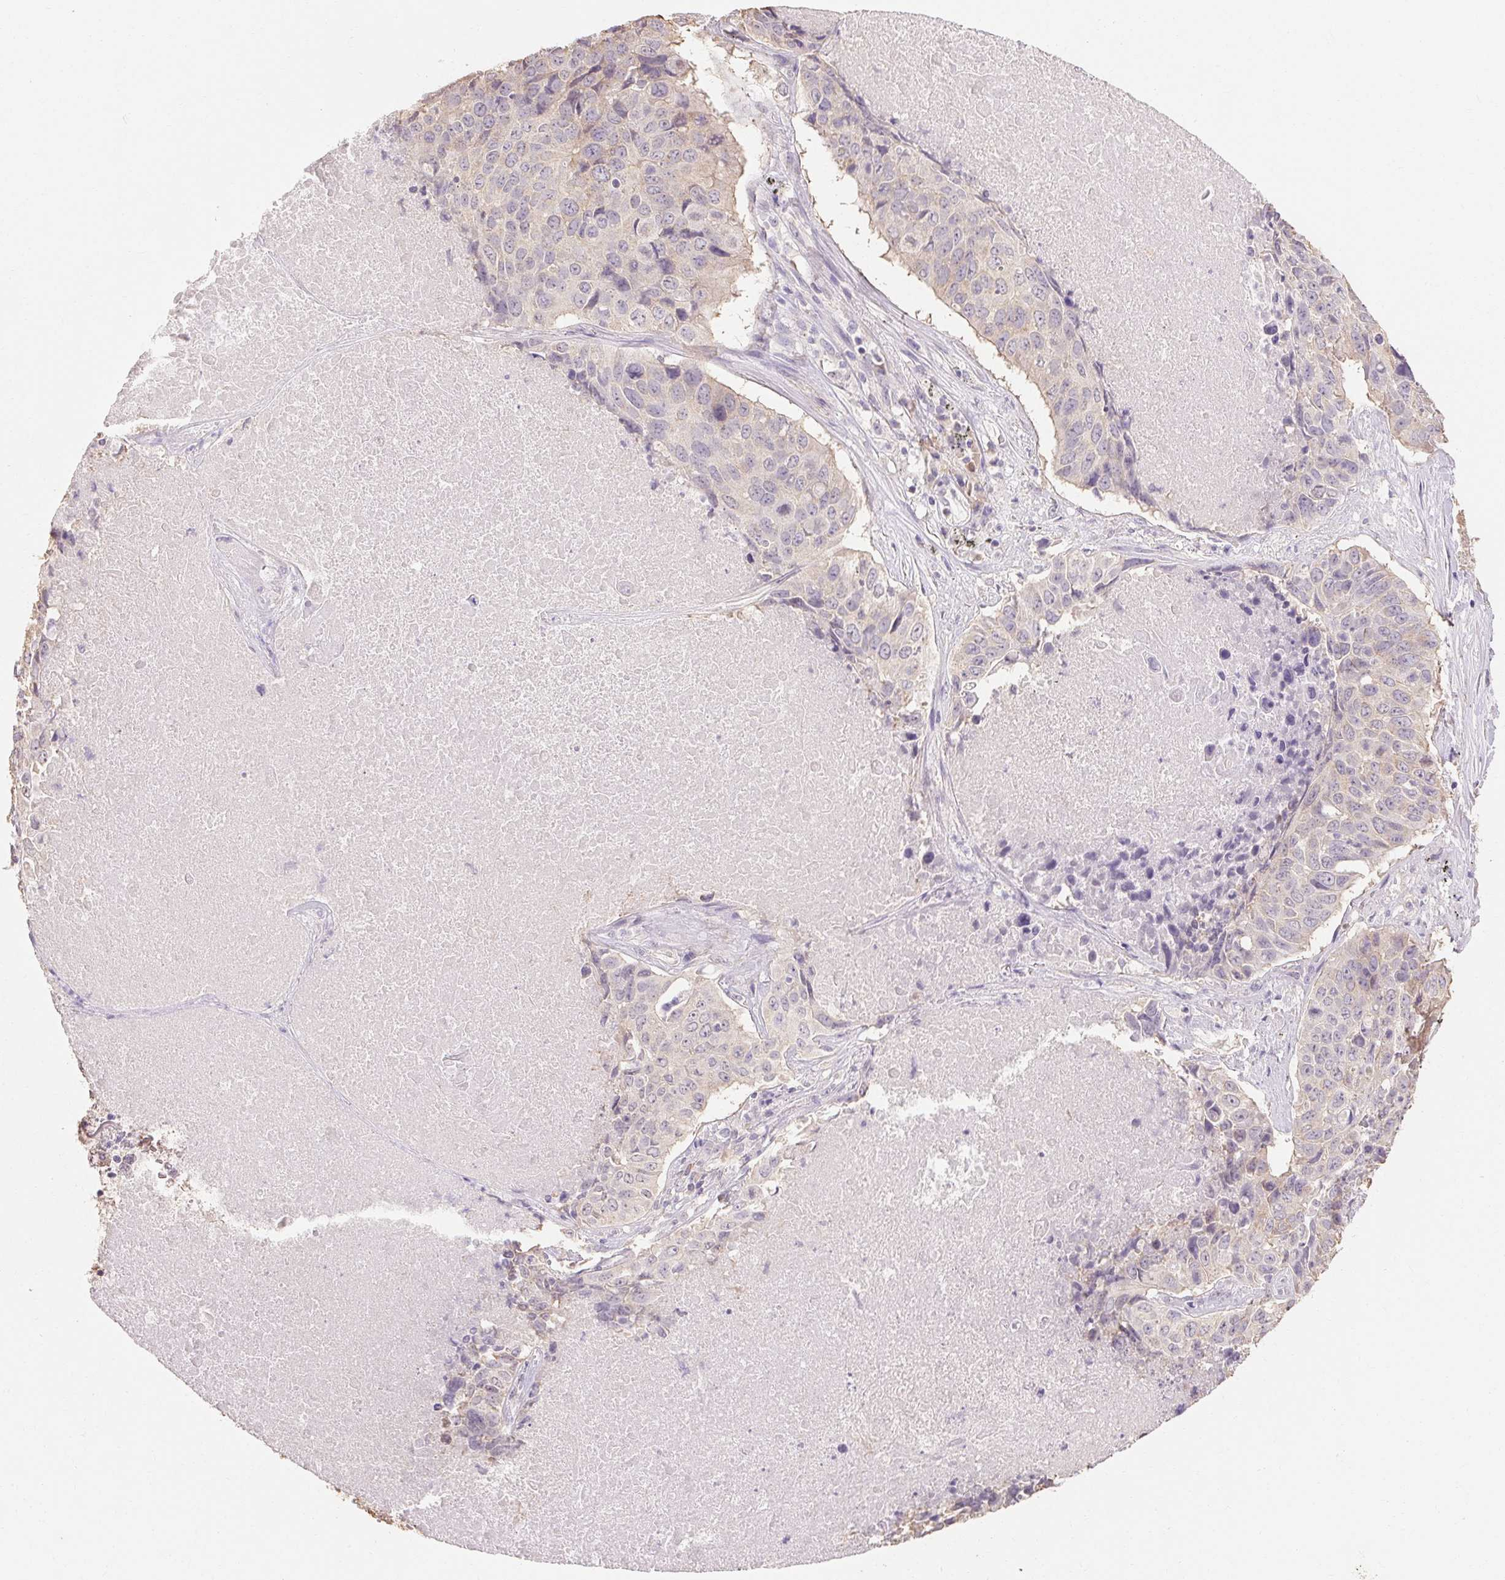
{"staining": {"intensity": "weak", "quantity": "<25%", "location": "cytoplasmic/membranous"}, "tissue": "lung cancer", "cell_type": "Tumor cells", "image_type": "cancer", "snomed": [{"axis": "morphology", "description": "Normal tissue, NOS"}, {"axis": "morphology", "description": "Squamous cell carcinoma, NOS"}, {"axis": "topography", "description": "Bronchus"}, {"axis": "topography", "description": "Lung"}], "caption": "The photomicrograph demonstrates no staining of tumor cells in squamous cell carcinoma (lung).", "gene": "MAP7D2", "patient": {"sex": "male", "age": 64}}